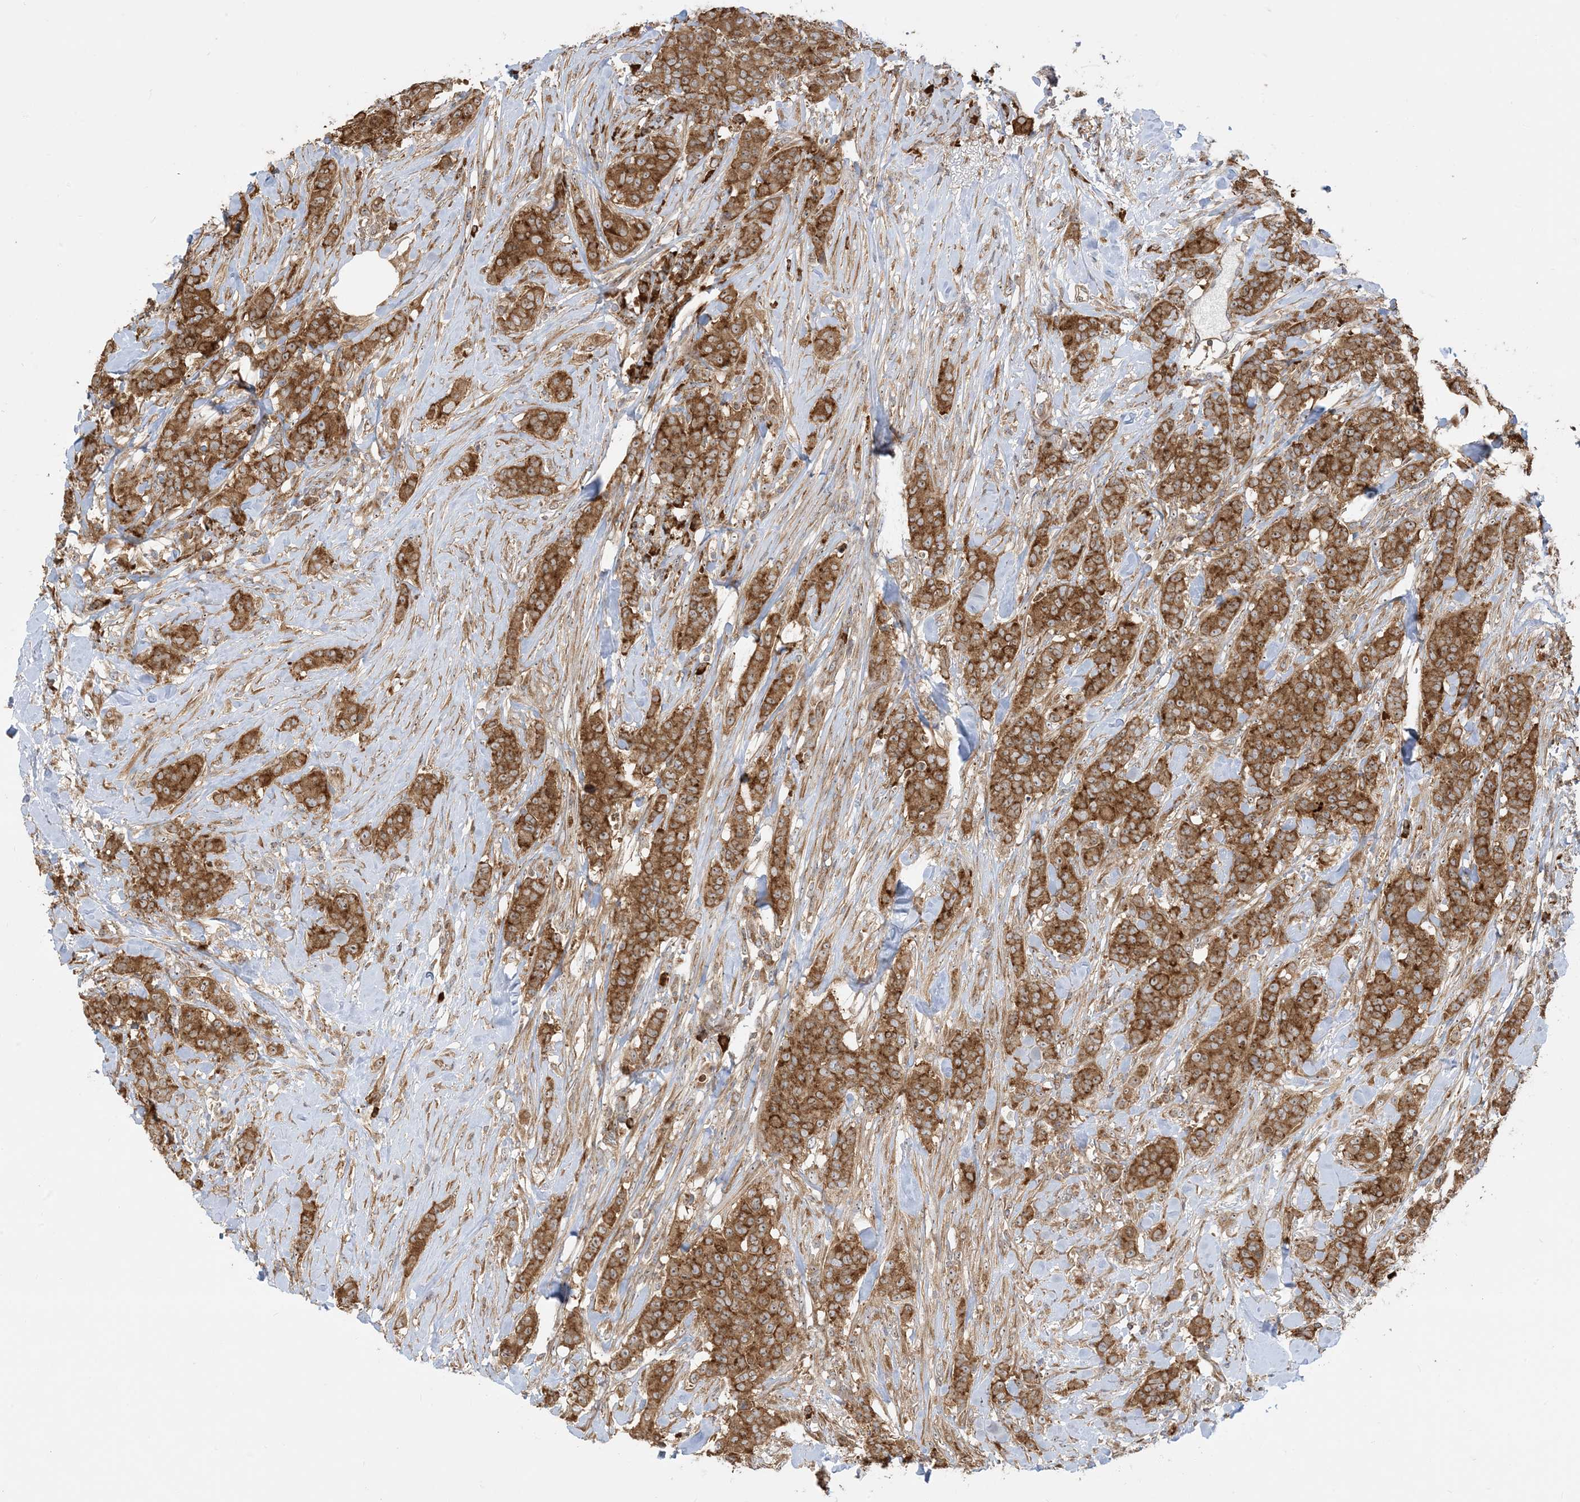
{"staining": {"intensity": "moderate", "quantity": ">75%", "location": "cytoplasmic/membranous"}, "tissue": "breast cancer", "cell_type": "Tumor cells", "image_type": "cancer", "snomed": [{"axis": "morphology", "description": "Duct carcinoma"}, {"axis": "topography", "description": "Breast"}], "caption": "Tumor cells demonstrate medium levels of moderate cytoplasmic/membranous positivity in about >75% of cells in human breast invasive ductal carcinoma. The staining is performed using DAB brown chromogen to label protein expression. The nuclei are counter-stained blue using hematoxylin.", "gene": "SRP72", "patient": {"sex": "female", "age": 40}}